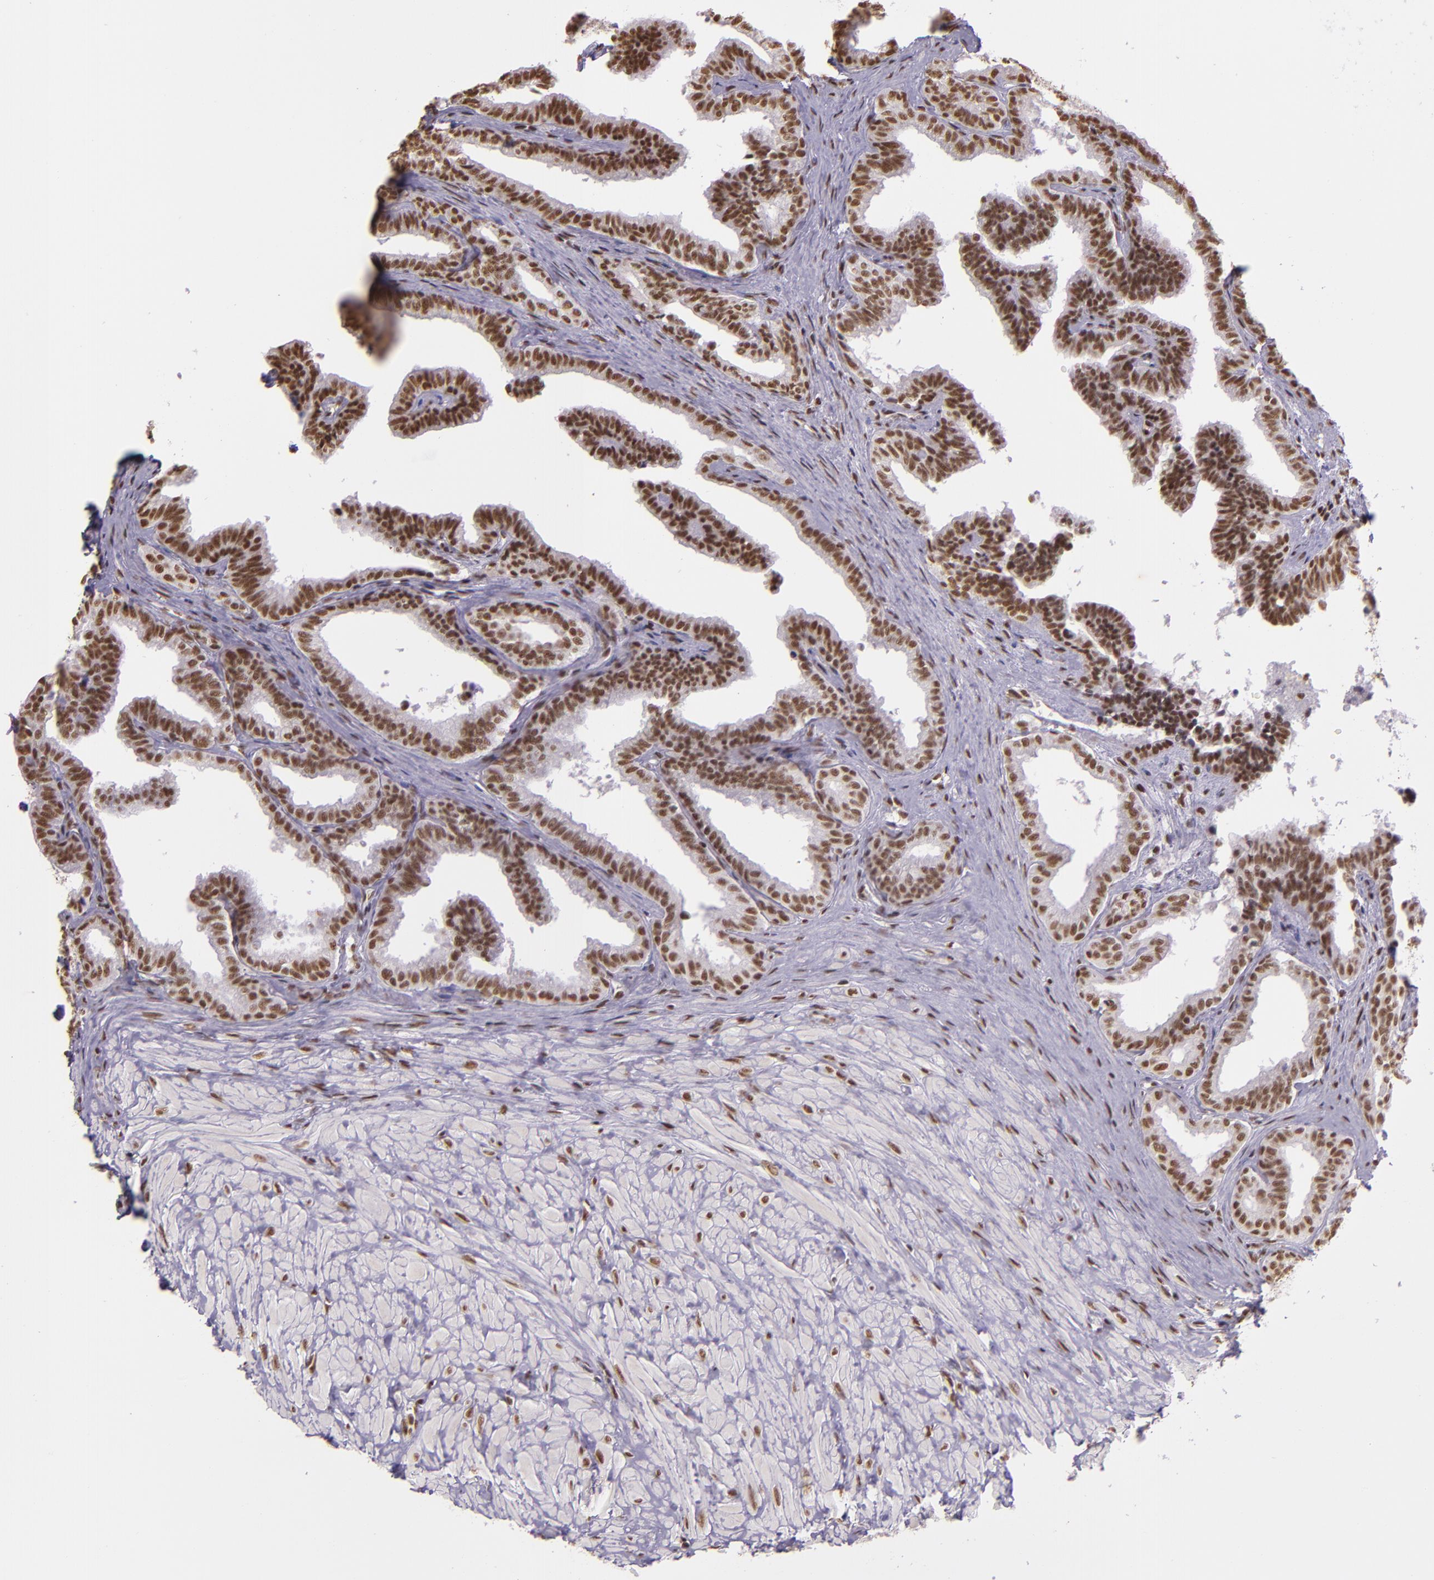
{"staining": {"intensity": "moderate", "quantity": ">75%", "location": "nuclear"}, "tissue": "seminal vesicle", "cell_type": "Glandular cells", "image_type": "normal", "snomed": [{"axis": "morphology", "description": "Normal tissue, NOS"}, {"axis": "topography", "description": "Seminal veicle"}], "caption": "Seminal vesicle stained with a brown dye reveals moderate nuclear positive positivity in approximately >75% of glandular cells.", "gene": "USF1", "patient": {"sex": "male", "age": 26}}